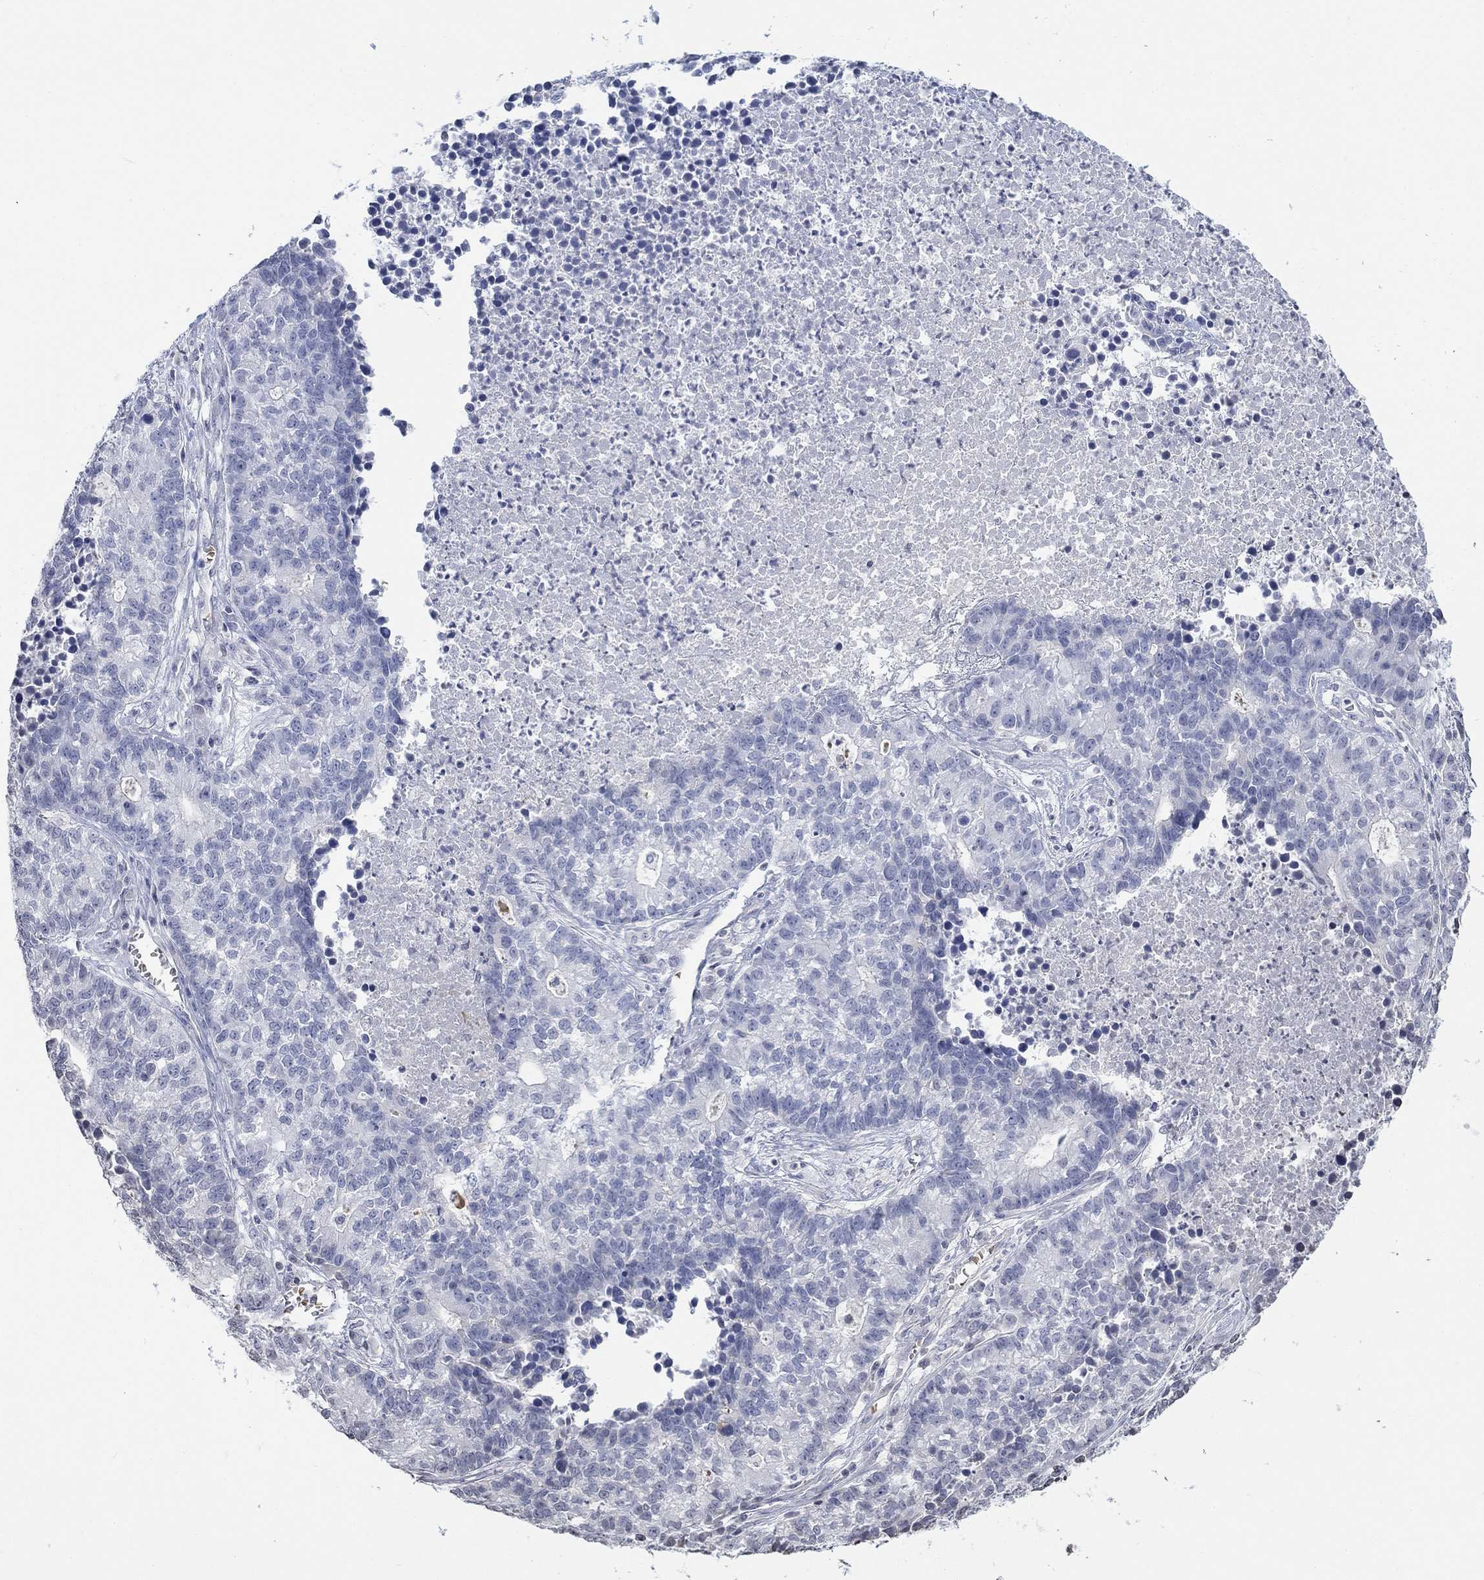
{"staining": {"intensity": "negative", "quantity": "none", "location": "none"}, "tissue": "lung cancer", "cell_type": "Tumor cells", "image_type": "cancer", "snomed": [{"axis": "morphology", "description": "Adenocarcinoma, NOS"}, {"axis": "topography", "description": "Lung"}], "caption": "An image of human lung cancer is negative for staining in tumor cells.", "gene": "TMEM255A", "patient": {"sex": "male", "age": 57}}